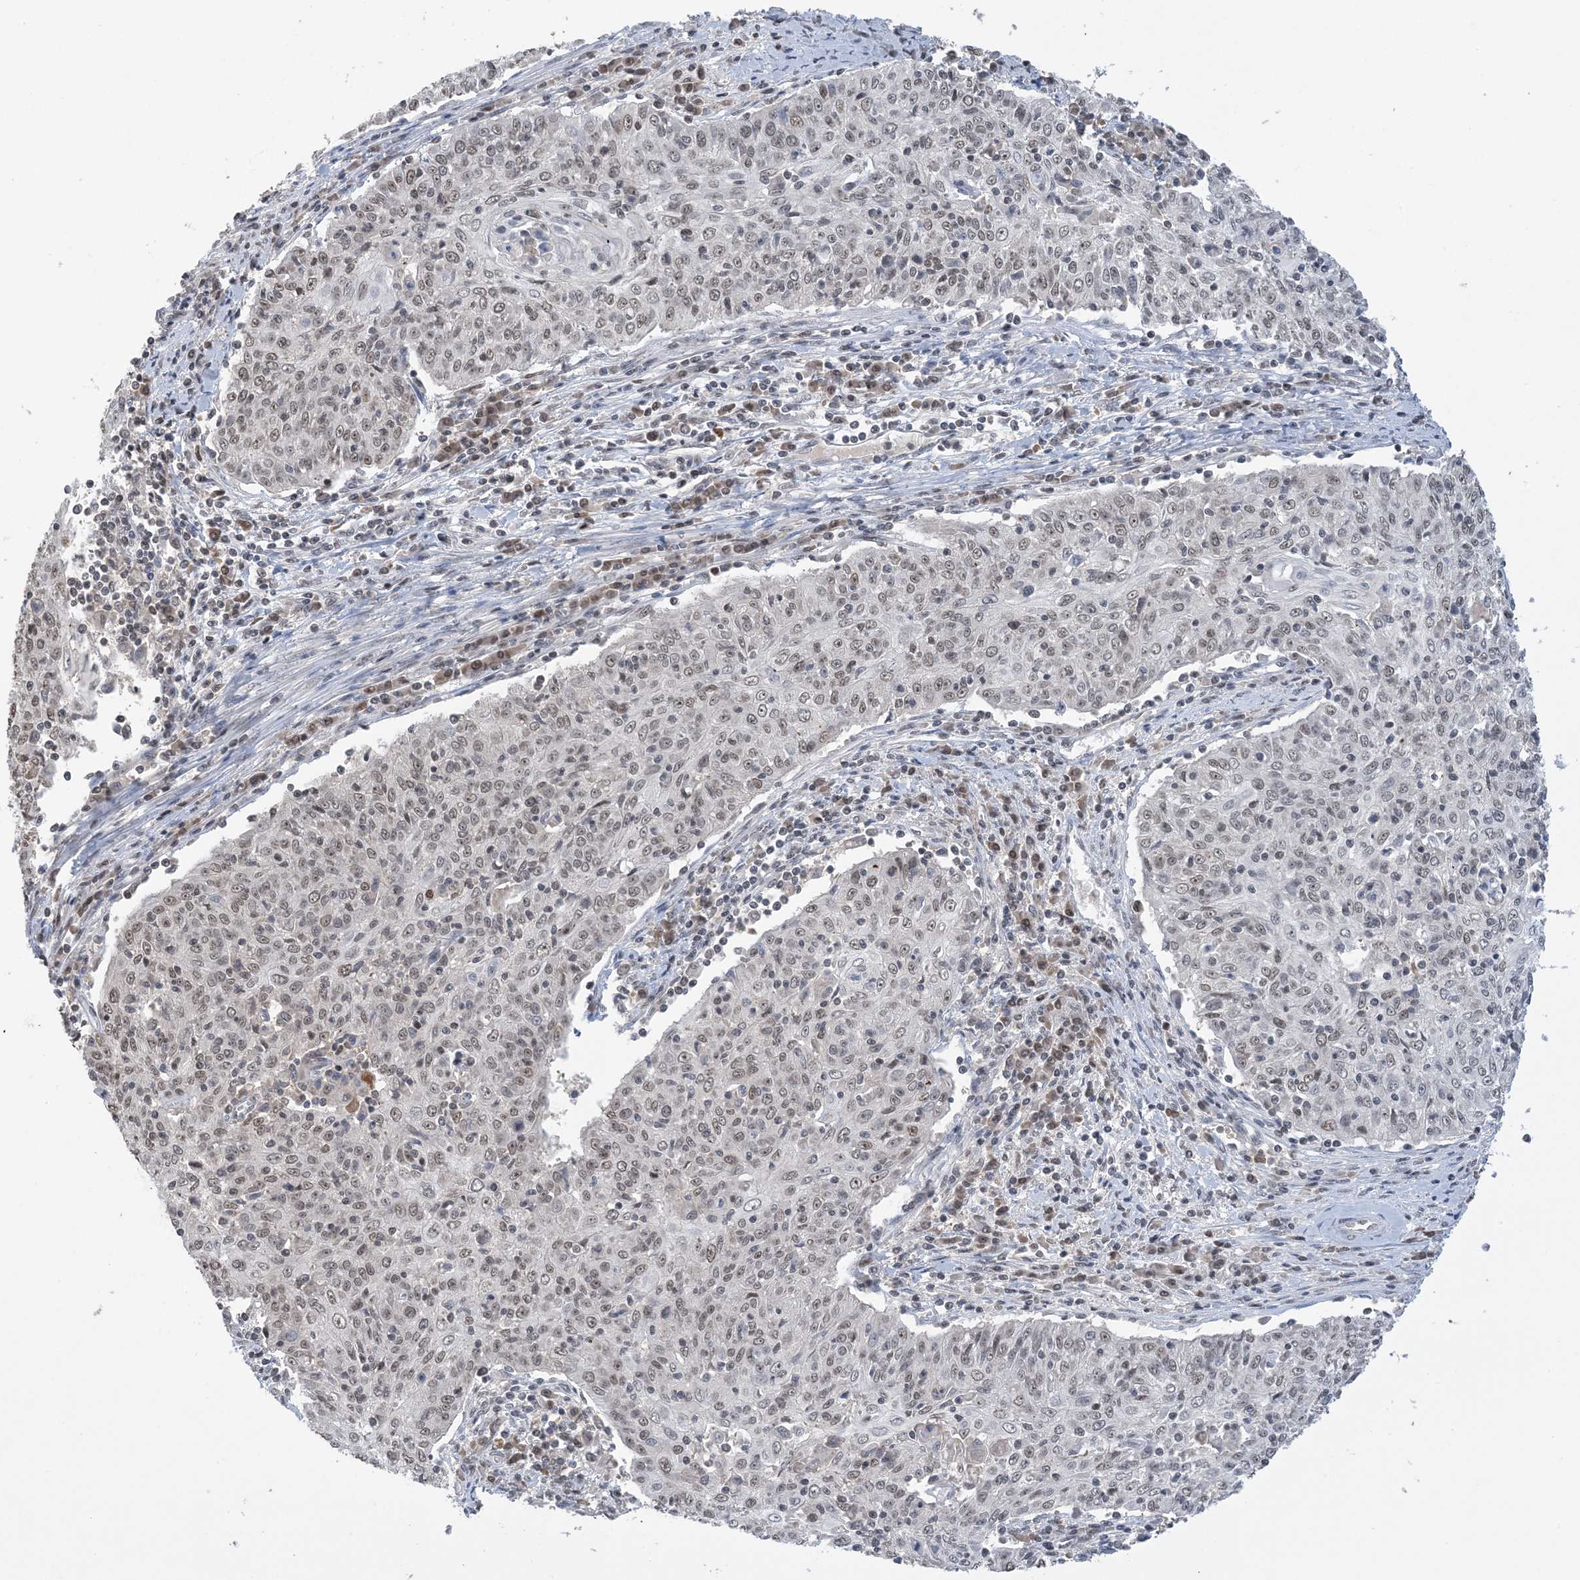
{"staining": {"intensity": "weak", "quantity": "25%-75%", "location": "nuclear"}, "tissue": "cervical cancer", "cell_type": "Tumor cells", "image_type": "cancer", "snomed": [{"axis": "morphology", "description": "Squamous cell carcinoma, NOS"}, {"axis": "topography", "description": "Cervix"}], "caption": "Human cervical cancer stained with a brown dye displays weak nuclear positive staining in about 25%-75% of tumor cells.", "gene": "ACYP2", "patient": {"sex": "female", "age": 48}}